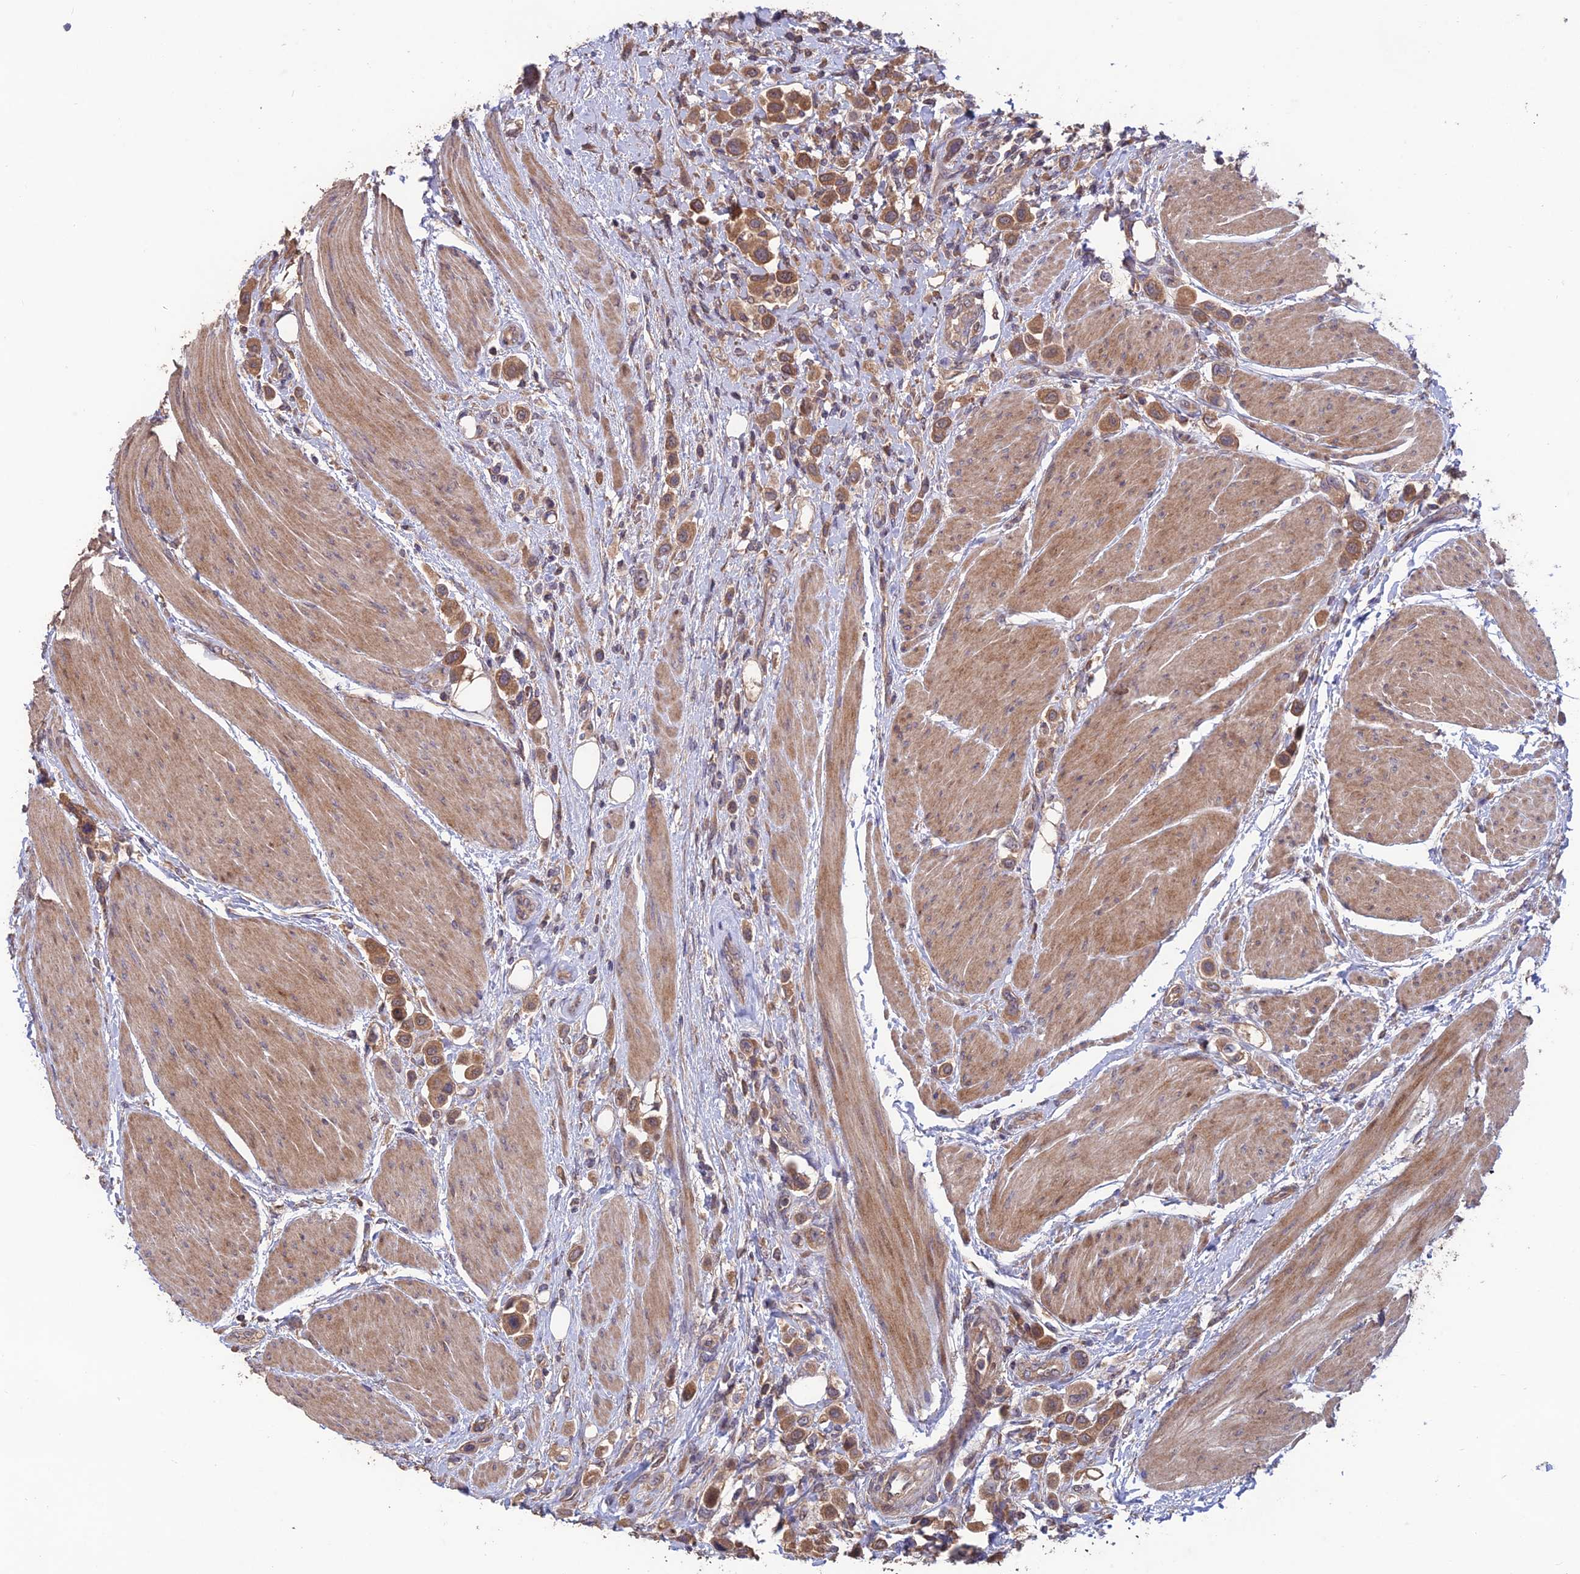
{"staining": {"intensity": "moderate", "quantity": ">75%", "location": "cytoplasmic/membranous"}, "tissue": "urothelial cancer", "cell_type": "Tumor cells", "image_type": "cancer", "snomed": [{"axis": "morphology", "description": "Urothelial carcinoma, High grade"}, {"axis": "topography", "description": "Urinary bladder"}], "caption": "Urothelial cancer was stained to show a protein in brown. There is medium levels of moderate cytoplasmic/membranous staining in approximately >75% of tumor cells. The staining is performed using DAB brown chromogen to label protein expression. The nuclei are counter-stained blue using hematoxylin.", "gene": "SHISA5", "patient": {"sex": "male", "age": 50}}